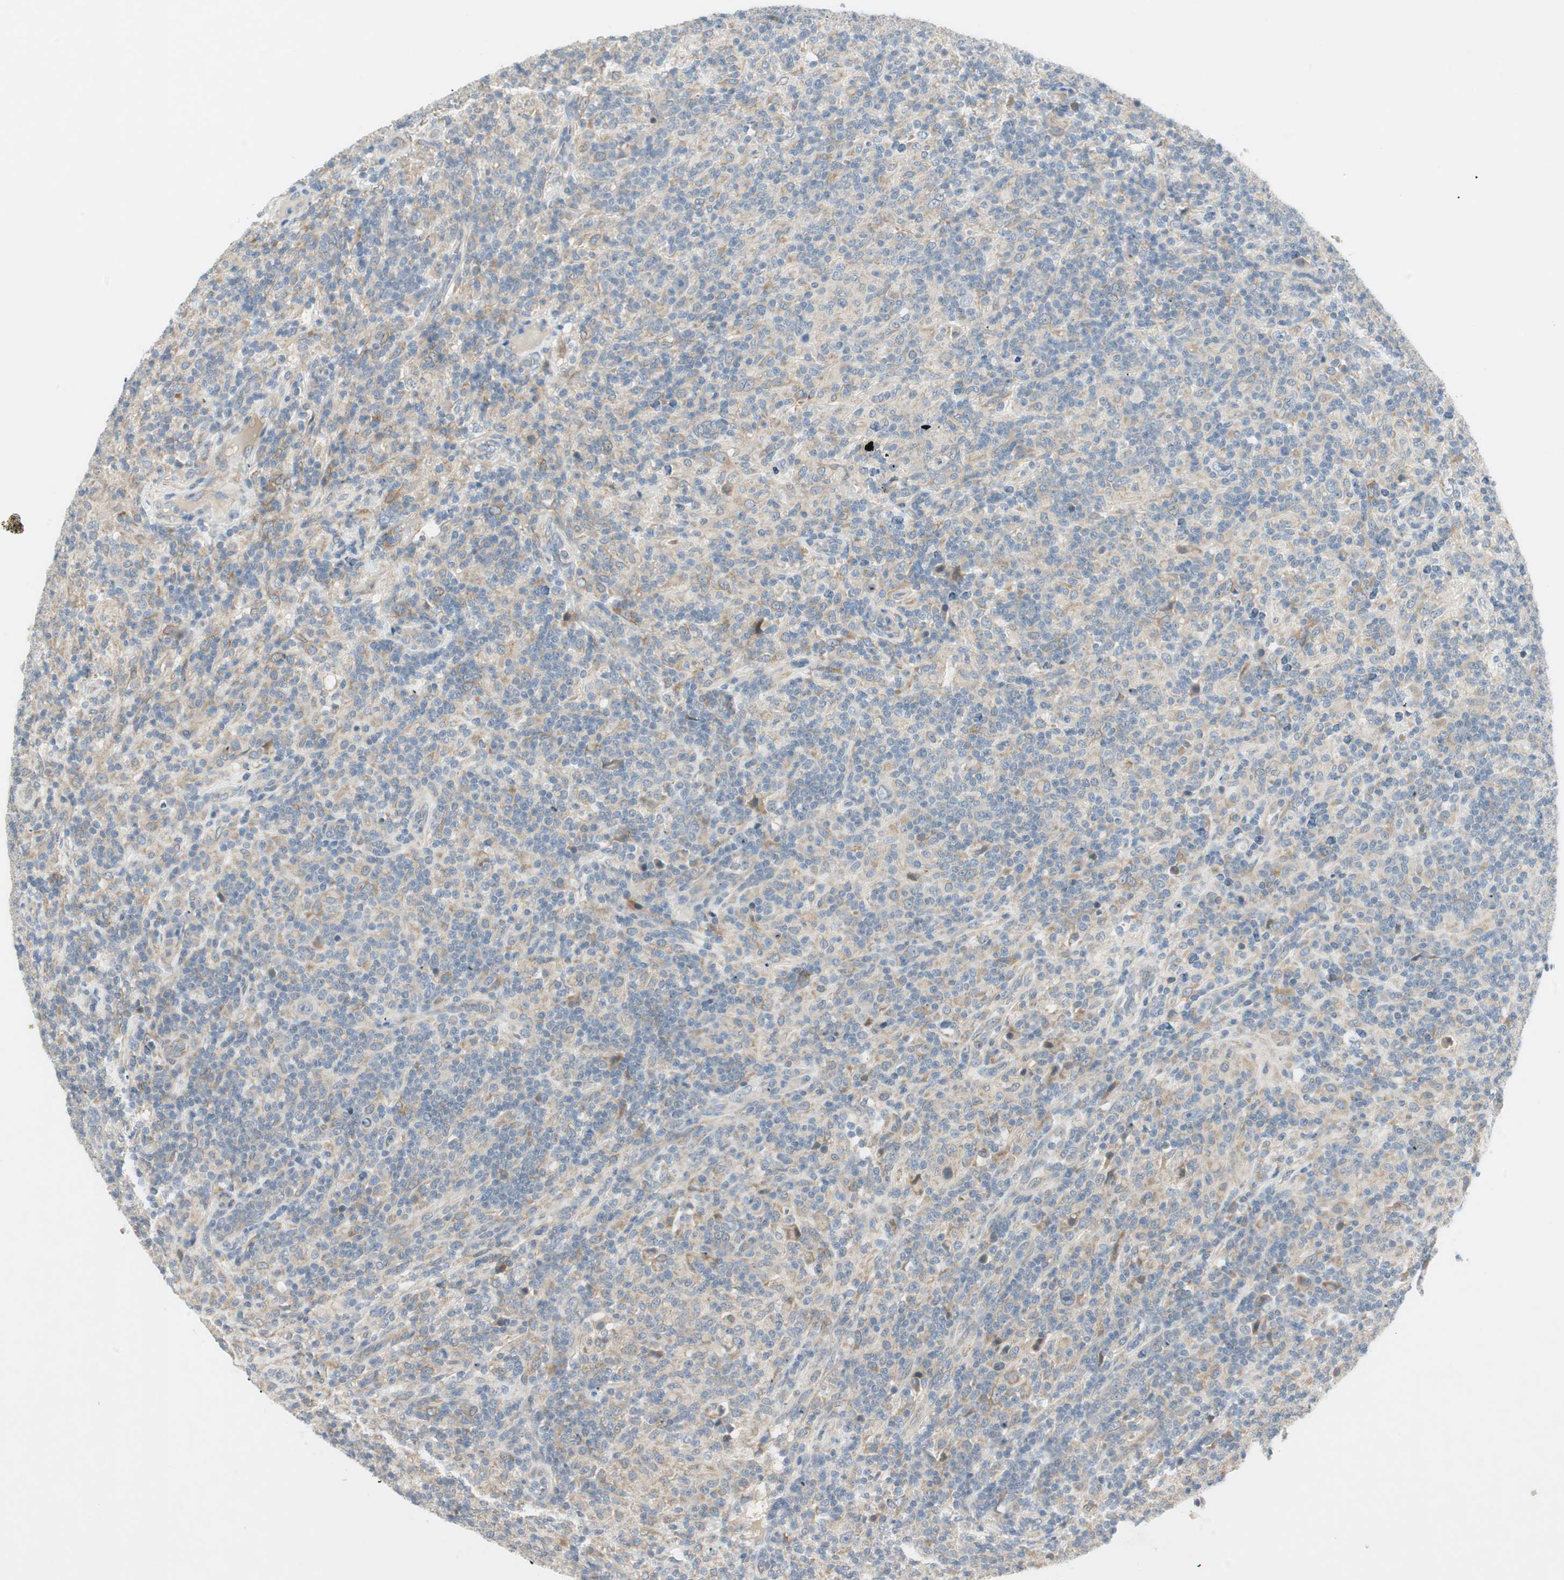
{"staining": {"intensity": "weak", "quantity": "25%-75%", "location": "cytoplasmic/membranous"}, "tissue": "lymphoma", "cell_type": "Tumor cells", "image_type": "cancer", "snomed": [{"axis": "morphology", "description": "Hodgkin's disease, NOS"}, {"axis": "topography", "description": "Lymph node"}], "caption": "Hodgkin's disease tissue shows weak cytoplasmic/membranous positivity in about 25%-75% of tumor cells, visualized by immunohistochemistry.", "gene": "STON1-GTF2A1L", "patient": {"sex": "male", "age": 70}}